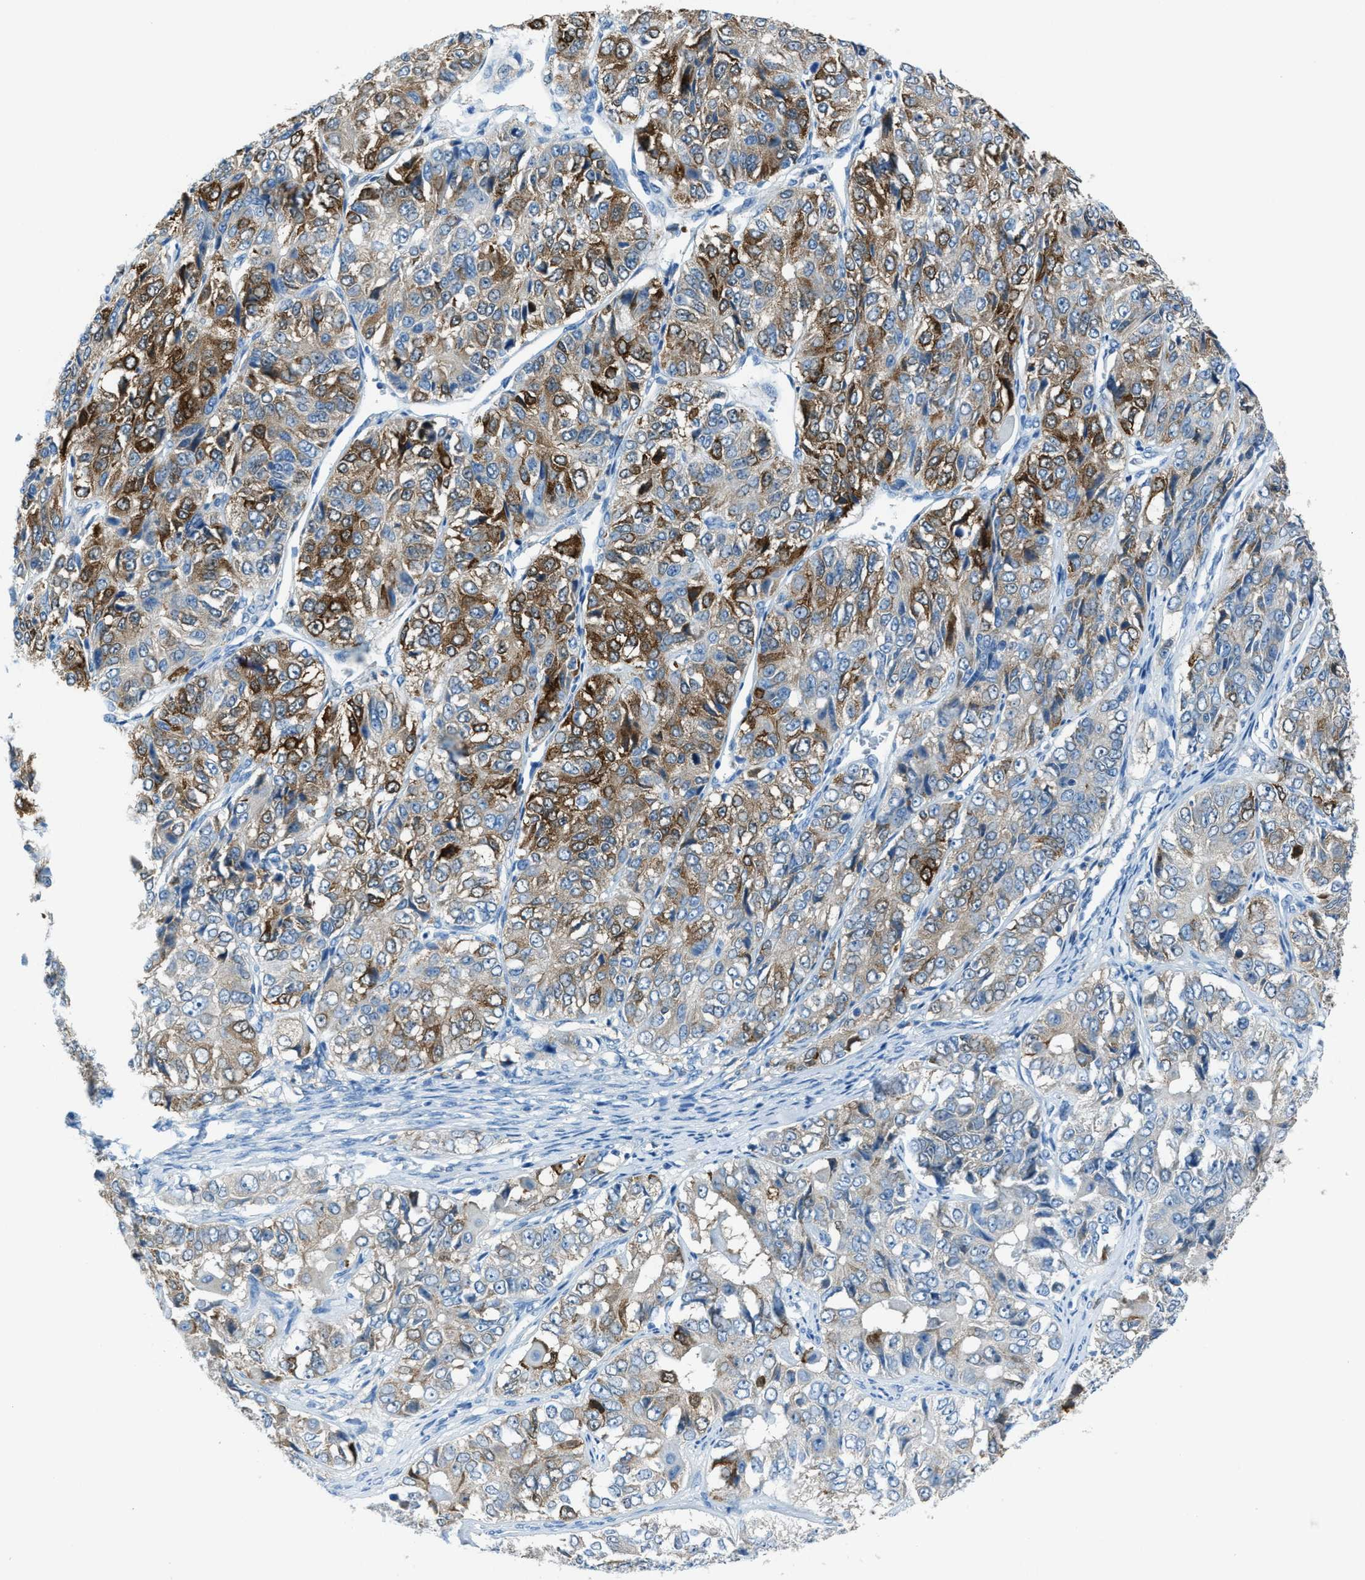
{"staining": {"intensity": "moderate", "quantity": "25%-75%", "location": "cytoplasmic/membranous"}, "tissue": "ovarian cancer", "cell_type": "Tumor cells", "image_type": "cancer", "snomed": [{"axis": "morphology", "description": "Carcinoma, endometroid"}, {"axis": "topography", "description": "Ovary"}], "caption": "High-magnification brightfield microscopy of ovarian cancer (endometroid carcinoma) stained with DAB (brown) and counterstained with hematoxylin (blue). tumor cells exhibit moderate cytoplasmic/membranous positivity is appreciated in approximately25%-75% of cells.", "gene": "MATCAP2", "patient": {"sex": "female", "age": 51}}